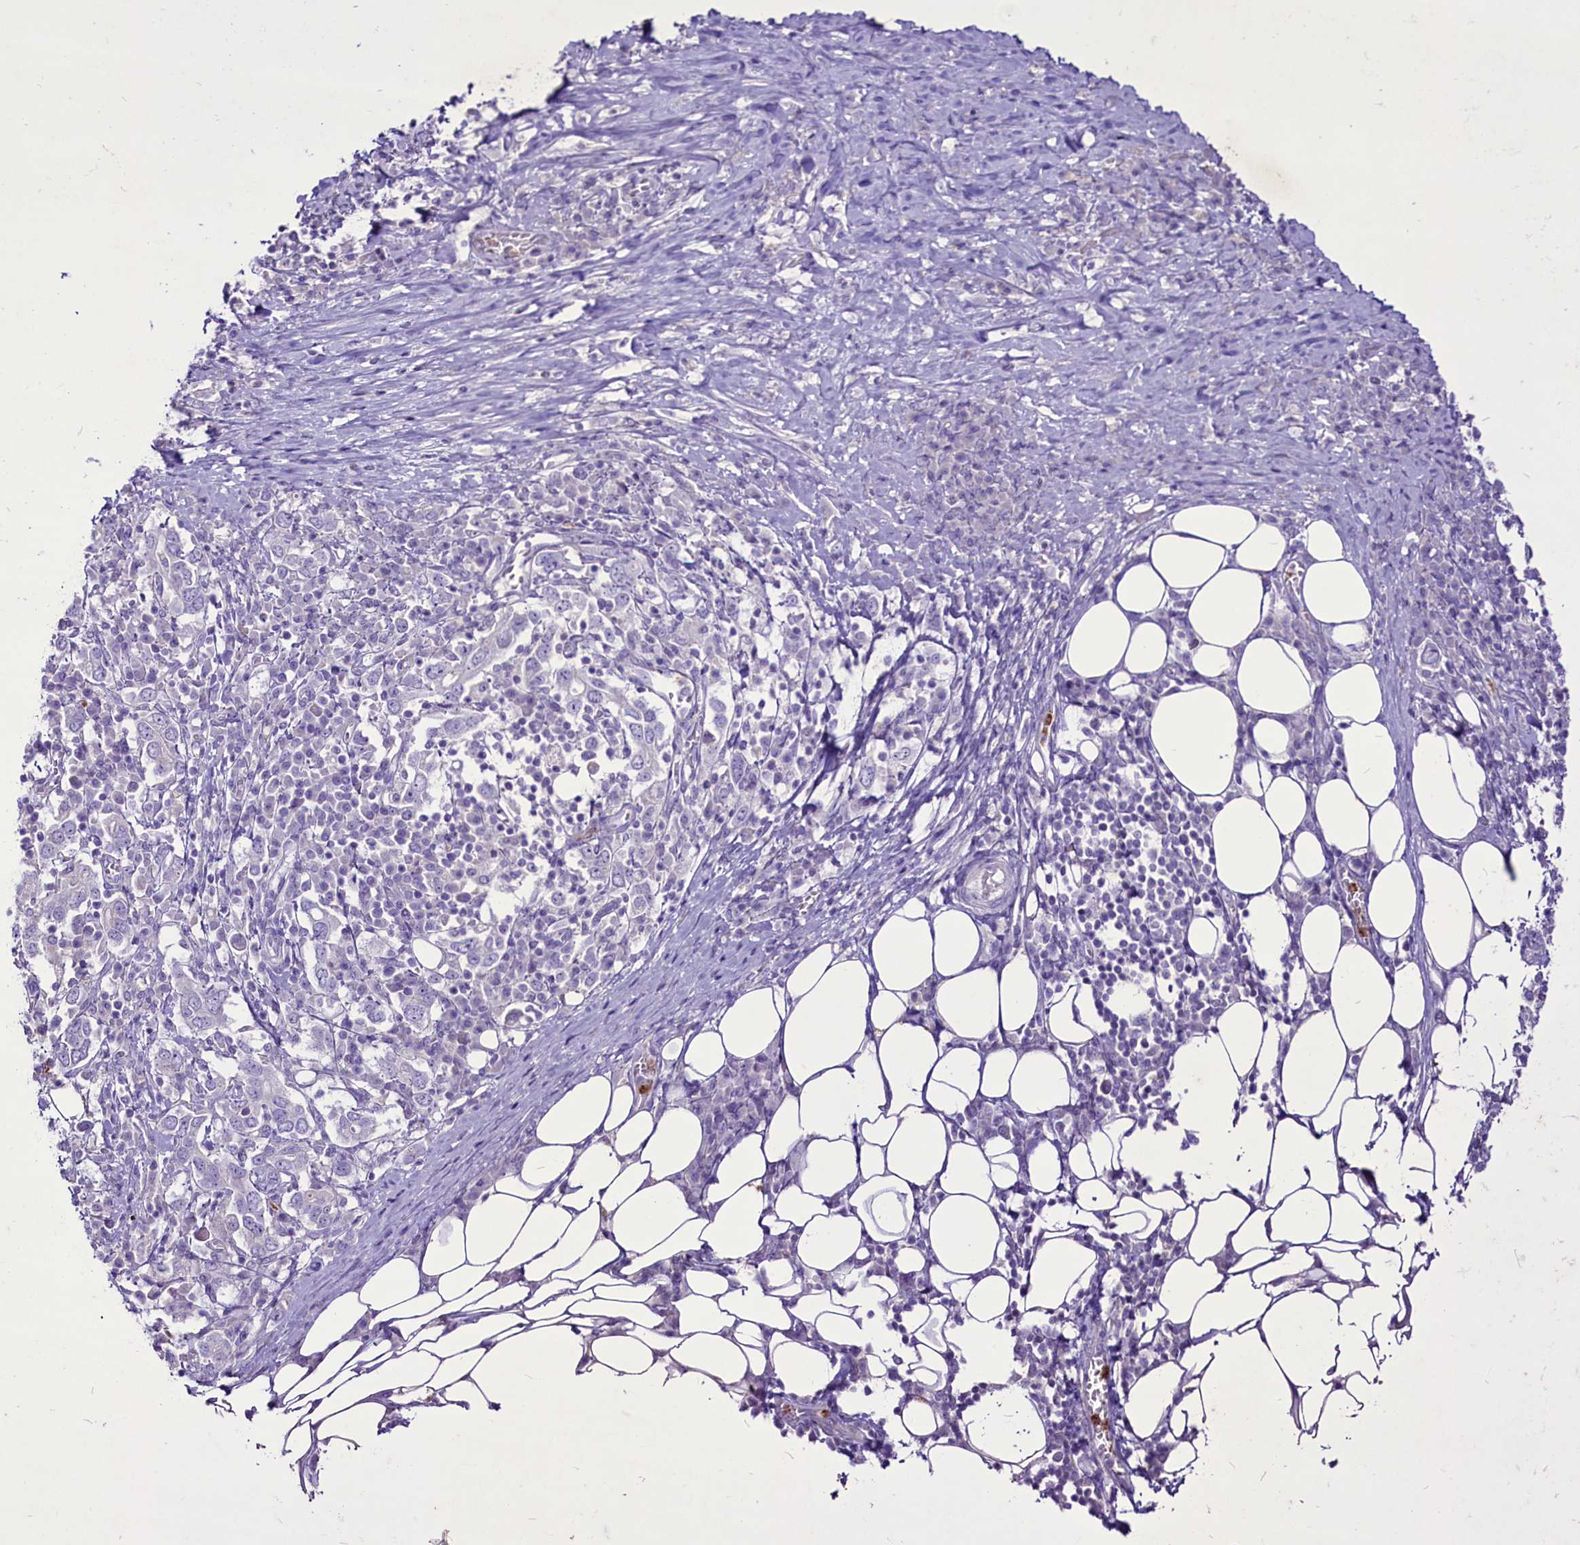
{"staining": {"intensity": "negative", "quantity": "none", "location": "none"}, "tissue": "stomach cancer", "cell_type": "Tumor cells", "image_type": "cancer", "snomed": [{"axis": "morphology", "description": "Adenocarcinoma, NOS"}, {"axis": "topography", "description": "Stomach, upper"}, {"axis": "topography", "description": "Stomach"}], "caption": "An immunohistochemistry histopathology image of adenocarcinoma (stomach) is shown. There is no staining in tumor cells of adenocarcinoma (stomach).", "gene": "FAM209B", "patient": {"sex": "male", "age": 62}}